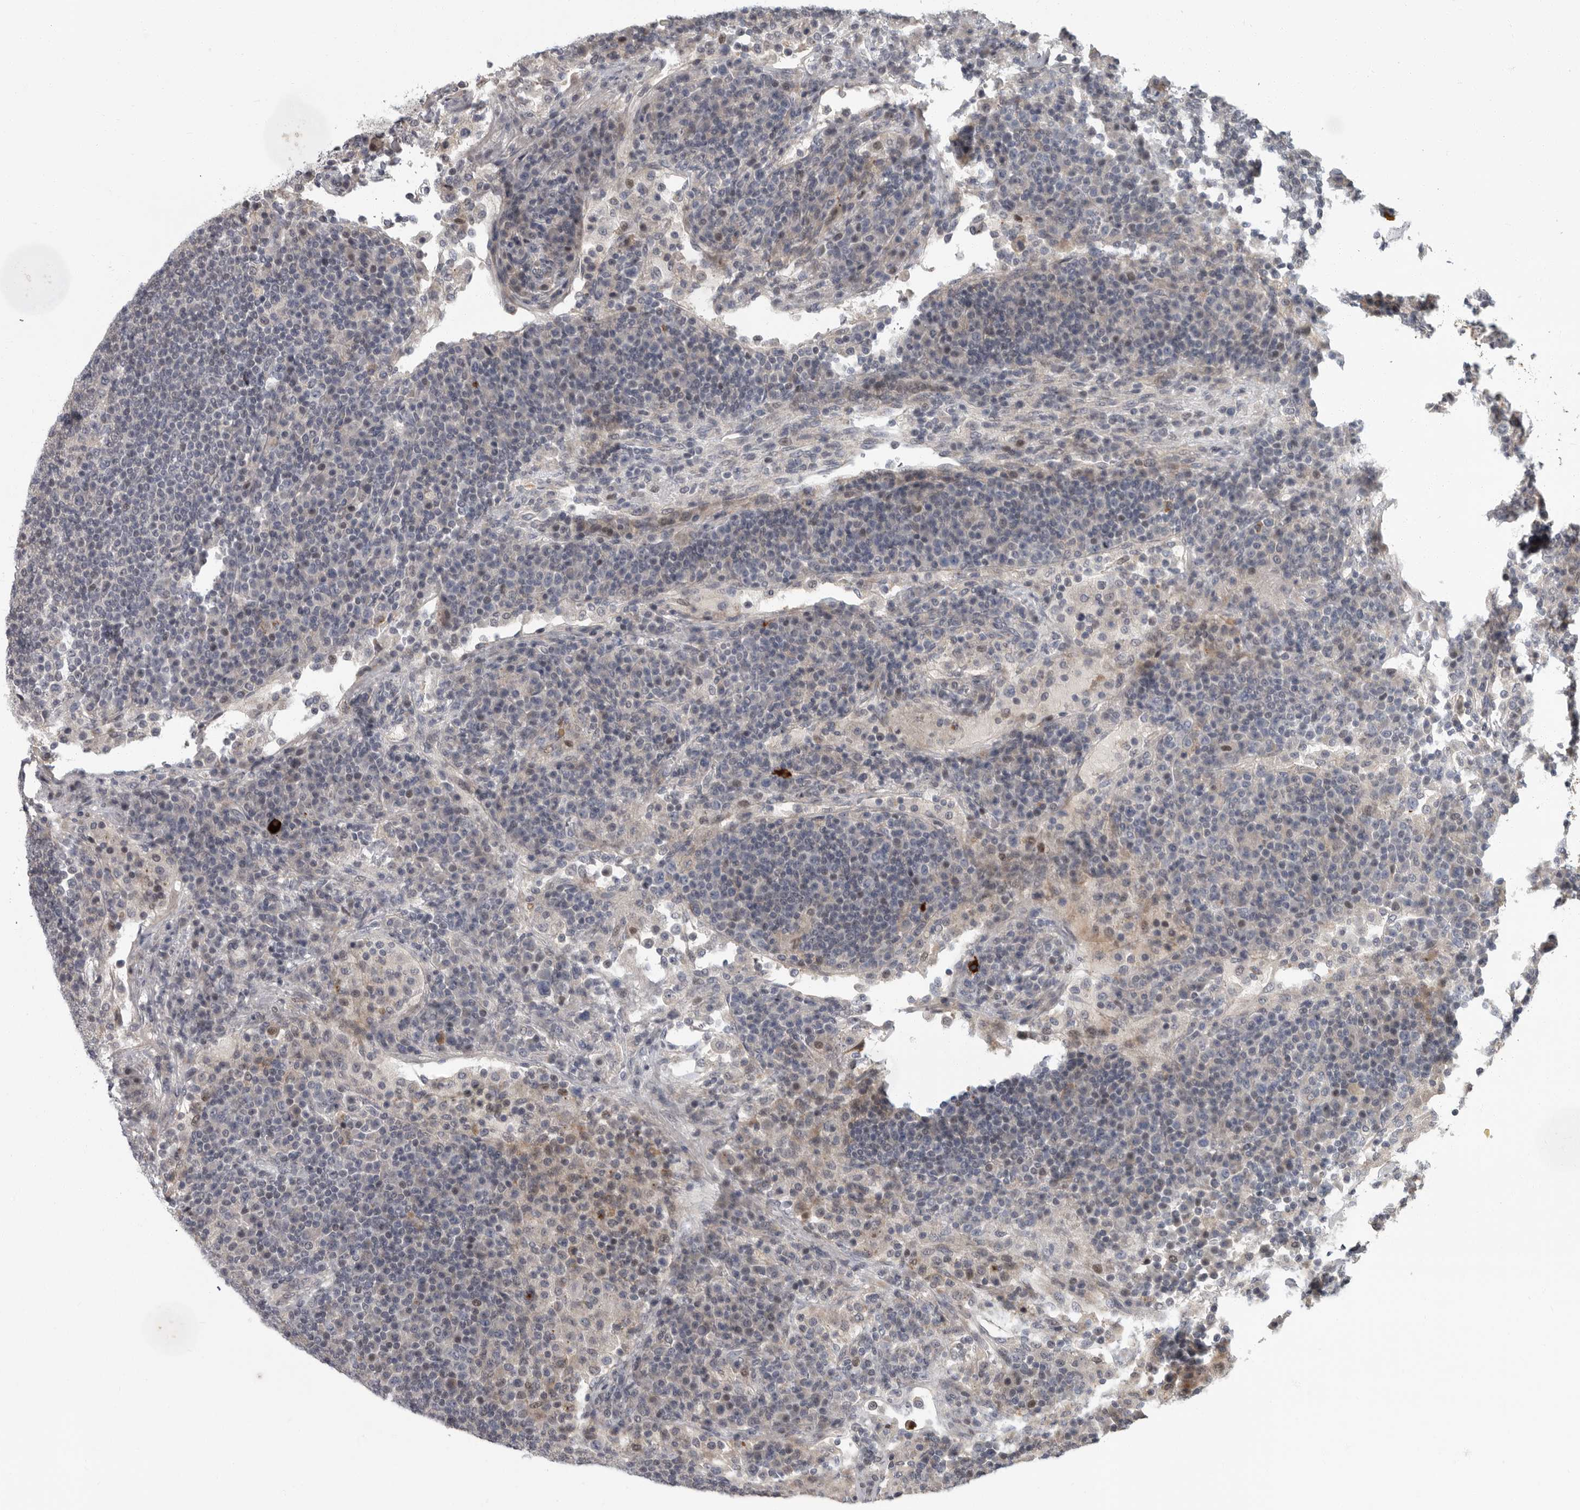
{"staining": {"intensity": "negative", "quantity": "none", "location": "none"}, "tissue": "lymph node", "cell_type": "Germinal center cells", "image_type": "normal", "snomed": [{"axis": "morphology", "description": "Normal tissue, NOS"}, {"axis": "topography", "description": "Lymph node"}], "caption": "Immunohistochemistry (IHC) of unremarkable lymph node demonstrates no staining in germinal center cells.", "gene": "PDE7A", "patient": {"sex": "female", "age": 53}}